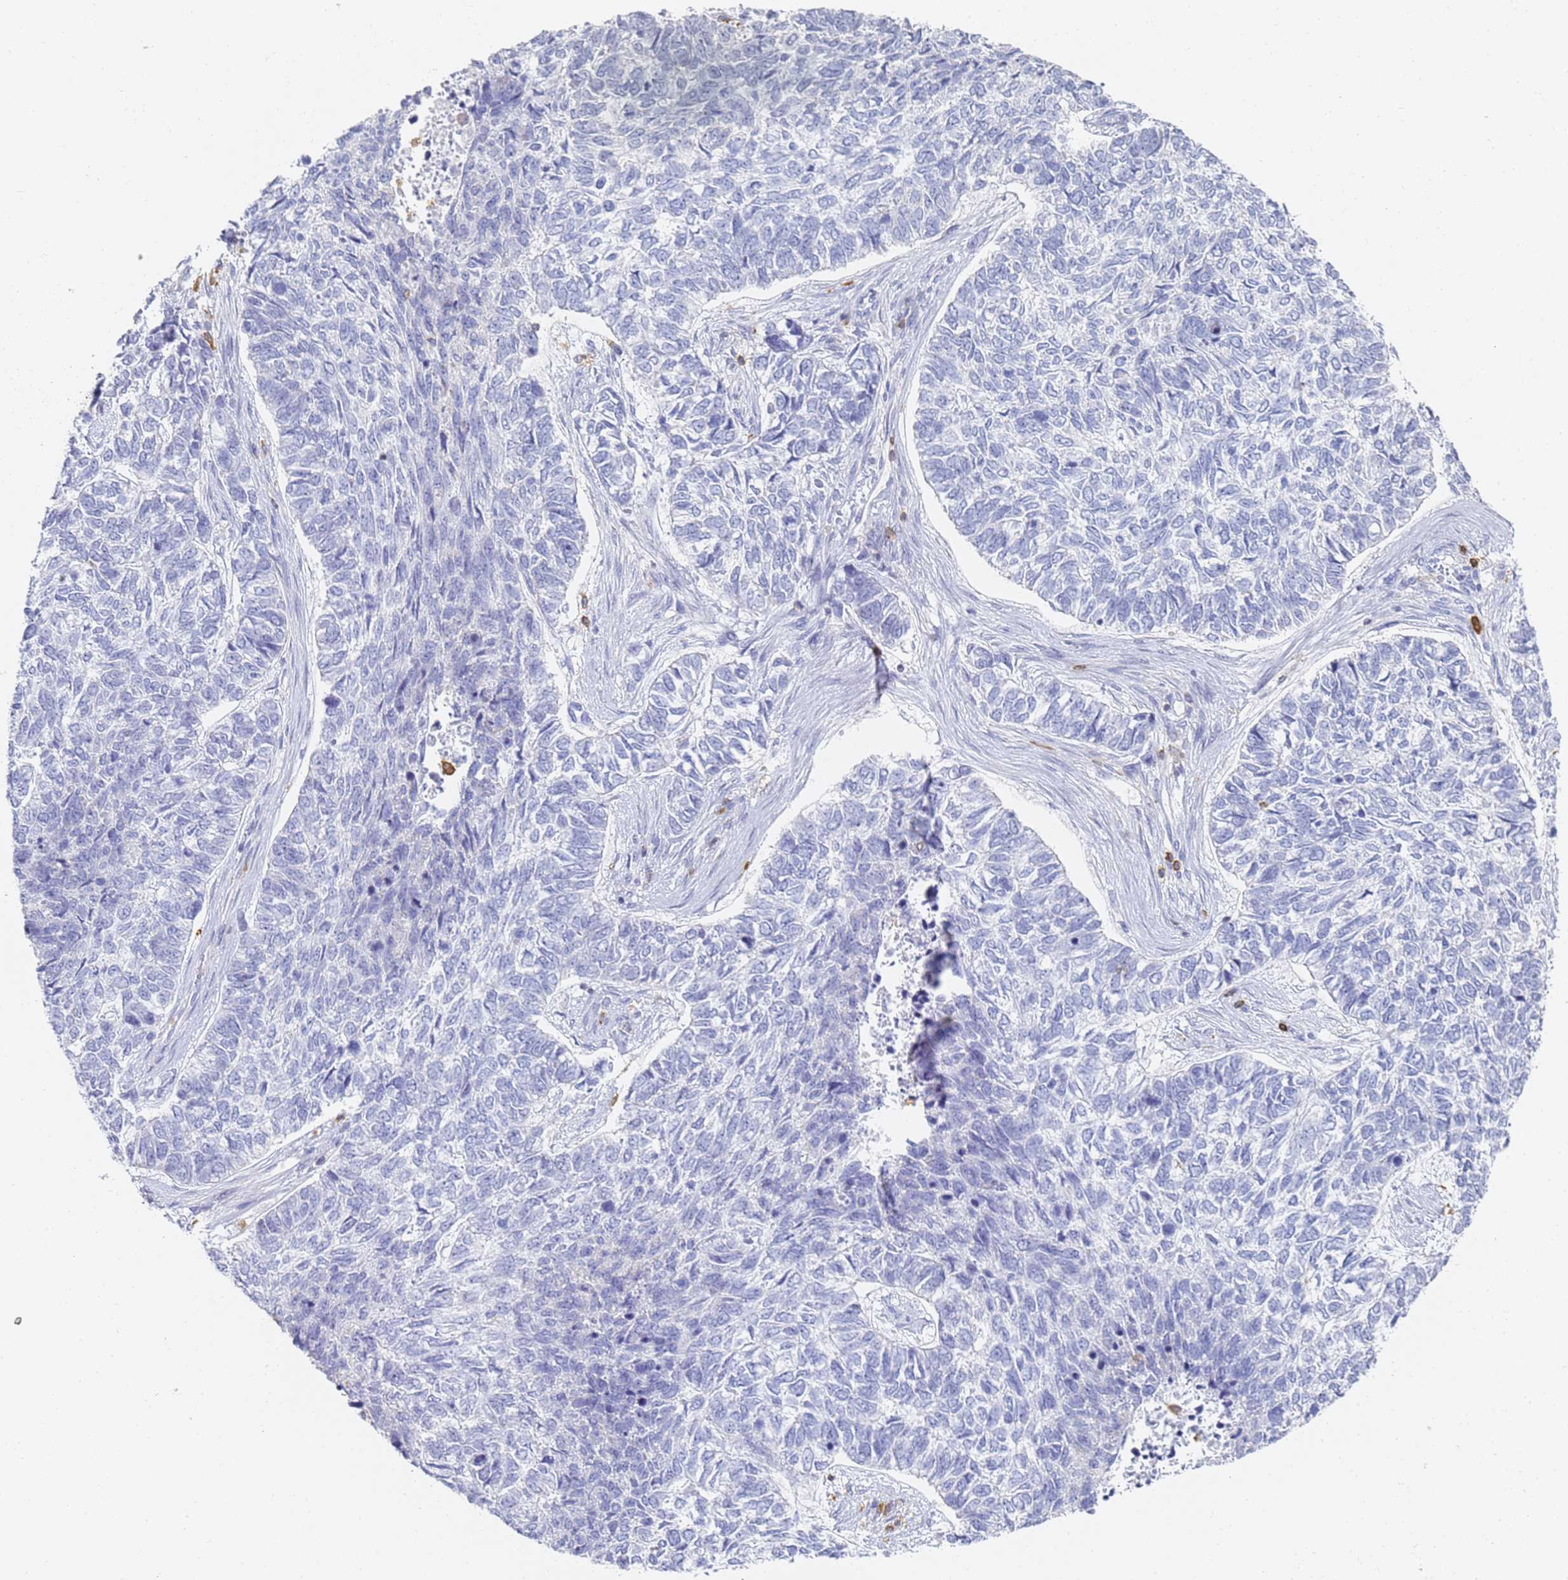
{"staining": {"intensity": "negative", "quantity": "none", "location": "none"}, "tissue": "skin cancer", "cell_type": "Tumor cells", "image_type": "cancer", "snomed": [{"axis": "morphology", "description": "Basal cell carcinoma"}, {"axis": "topography", "description": "Skin"}], "caption": "An IHC micrograph of skin basal cell carcinoma is shown. There is no staining in tumor cells of skin basal cell carcinoma.", "gene": "BIN2", "patient": {"sex": "female", "age": 65}}